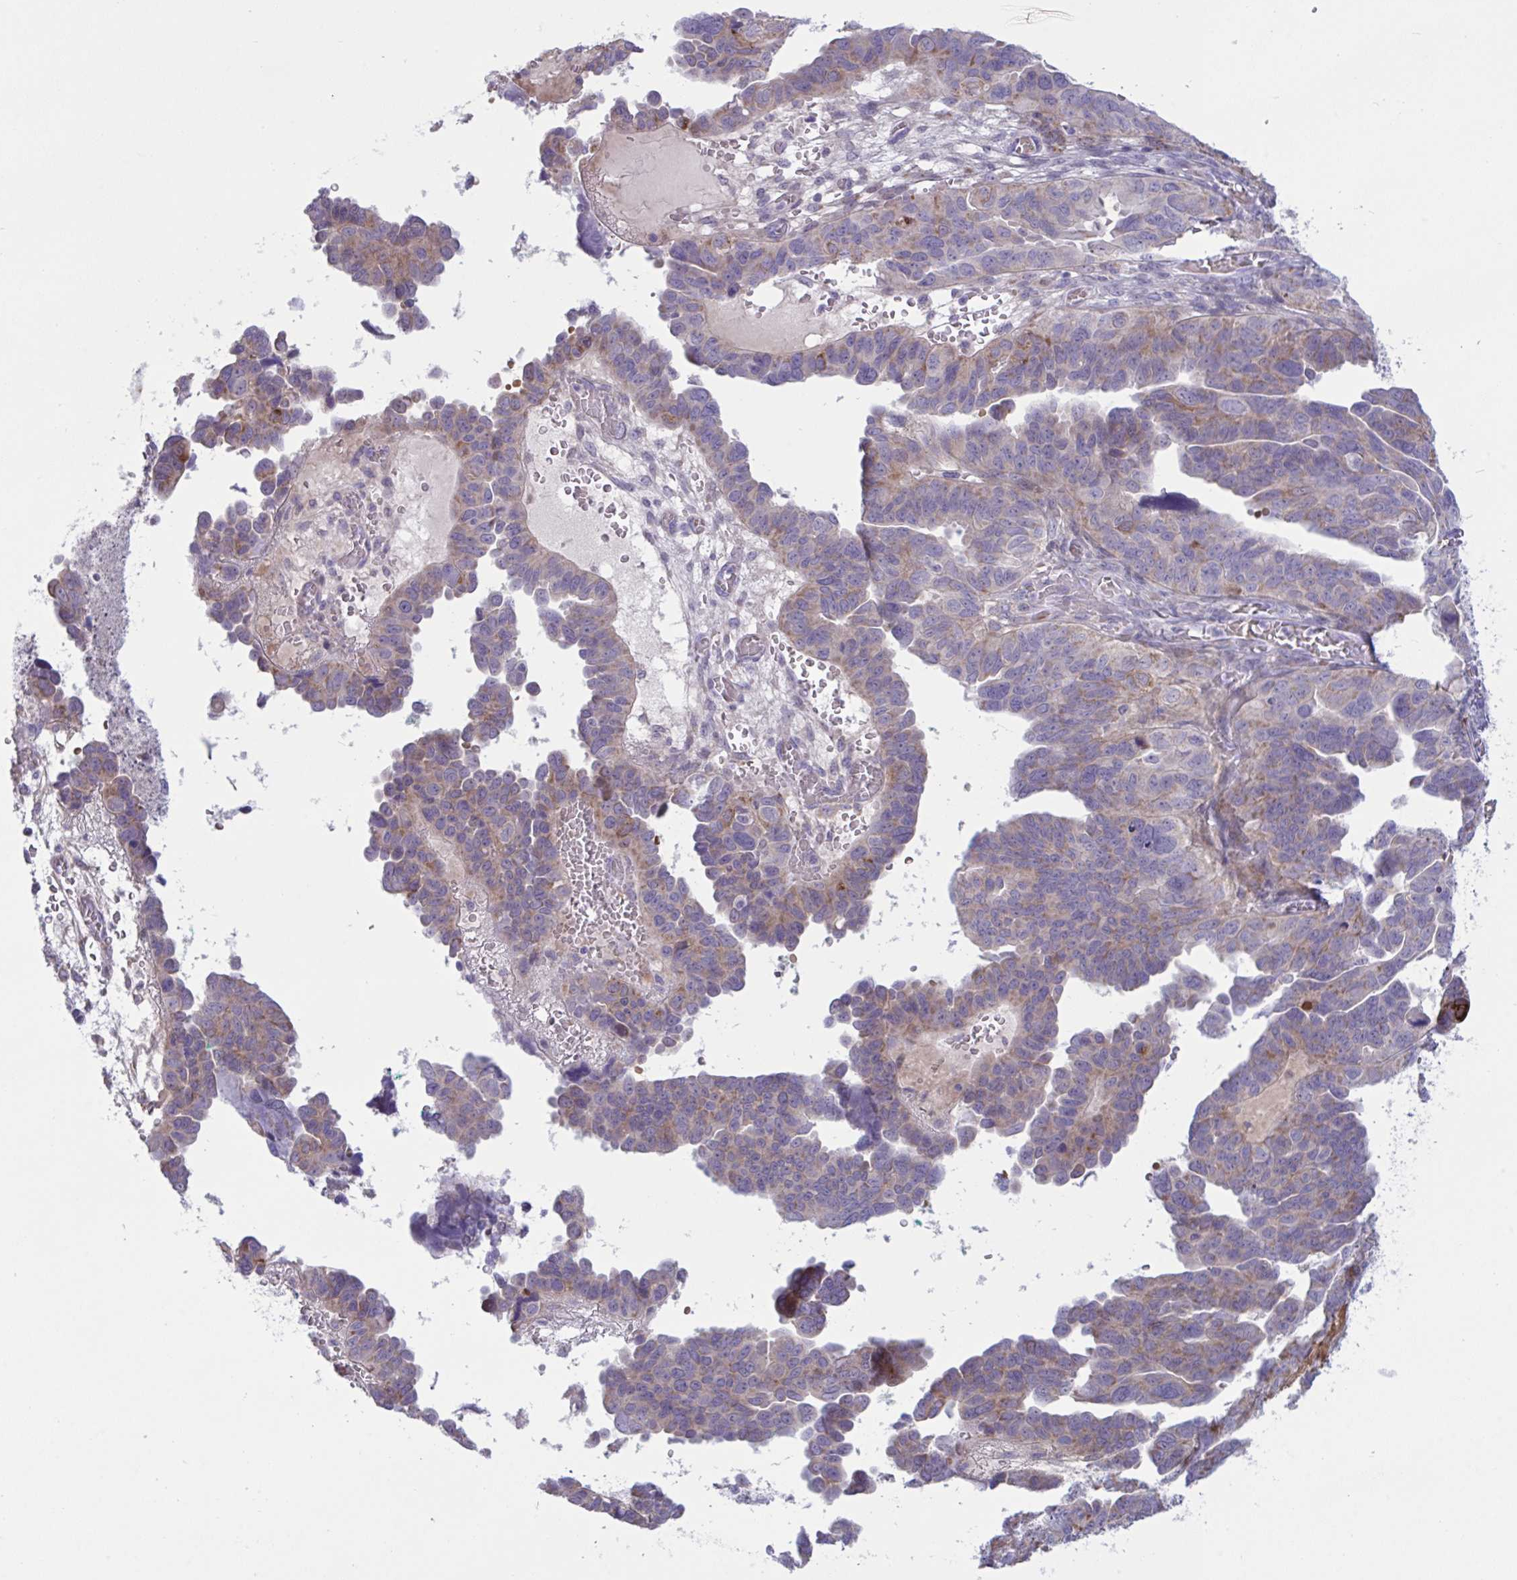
{"staining": {"intensity": "weak", "quantity": "25%-75%", "location": "cytoplasmic/membranous"}, "tissue": "ovarian cancer", "cell_type": "Tumor cells", "image_type": "cancer", "snomed": [{"axis": "morphology", "description": "Cystadenocarcinoma, serous, NOS"}, {"axis": "topography", "description": "Ovary"}], "caption": "This image displays serous cystadenocarcinoma (ovarian) stained with immunohistochemistry (IHC) to label a protein in brown. The cytoplasmic/membranous of tumor cells show weak positivity for the protein. Nuclei are counter-stained blue.", "gene": "VWC2", "patient": {"sex": "female", "age": 64}}